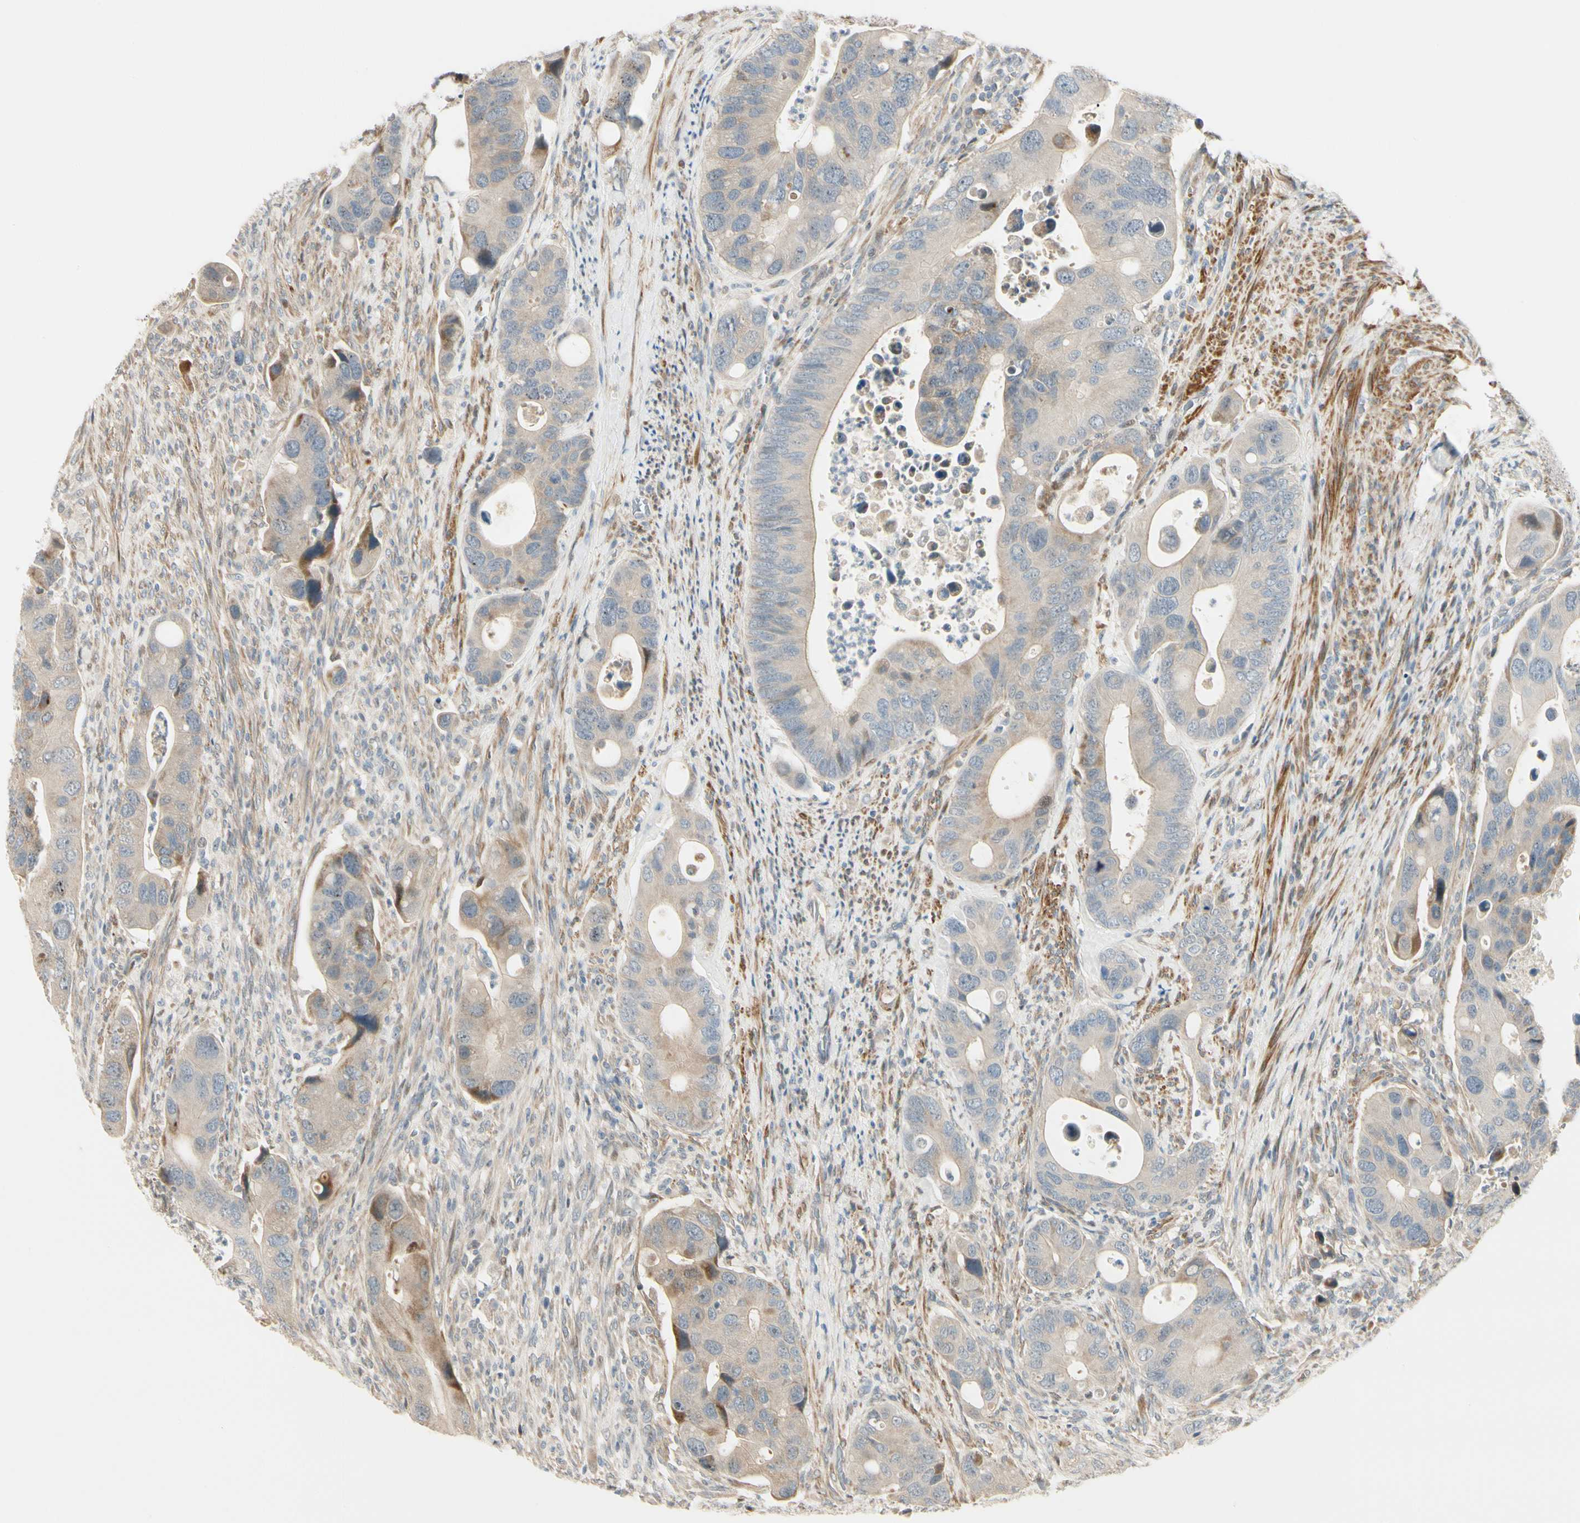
{"staining": {"intensity": "weak", "quantity": ">75%", "location": "cytoplasmic/membranous"}, "tissue": "colorectal cancer", "cell_type": "Tumor cells", "image_type": "cancer", "snomed": [{"axis": "morphology", "description": "Adenocarcinoma, NOS"}, {"axis": "topography", "description": "Rectum"}], "caption": "DAB (3,3'-diaminobenzidine) immunohistochemical staining of colorectal cancer displays weak cytoplasmic/membranous protein positivity in approximately >75% of tumor cells.", "gene": "P4HA3", "patient": {"sex": "female", "age": 57}}